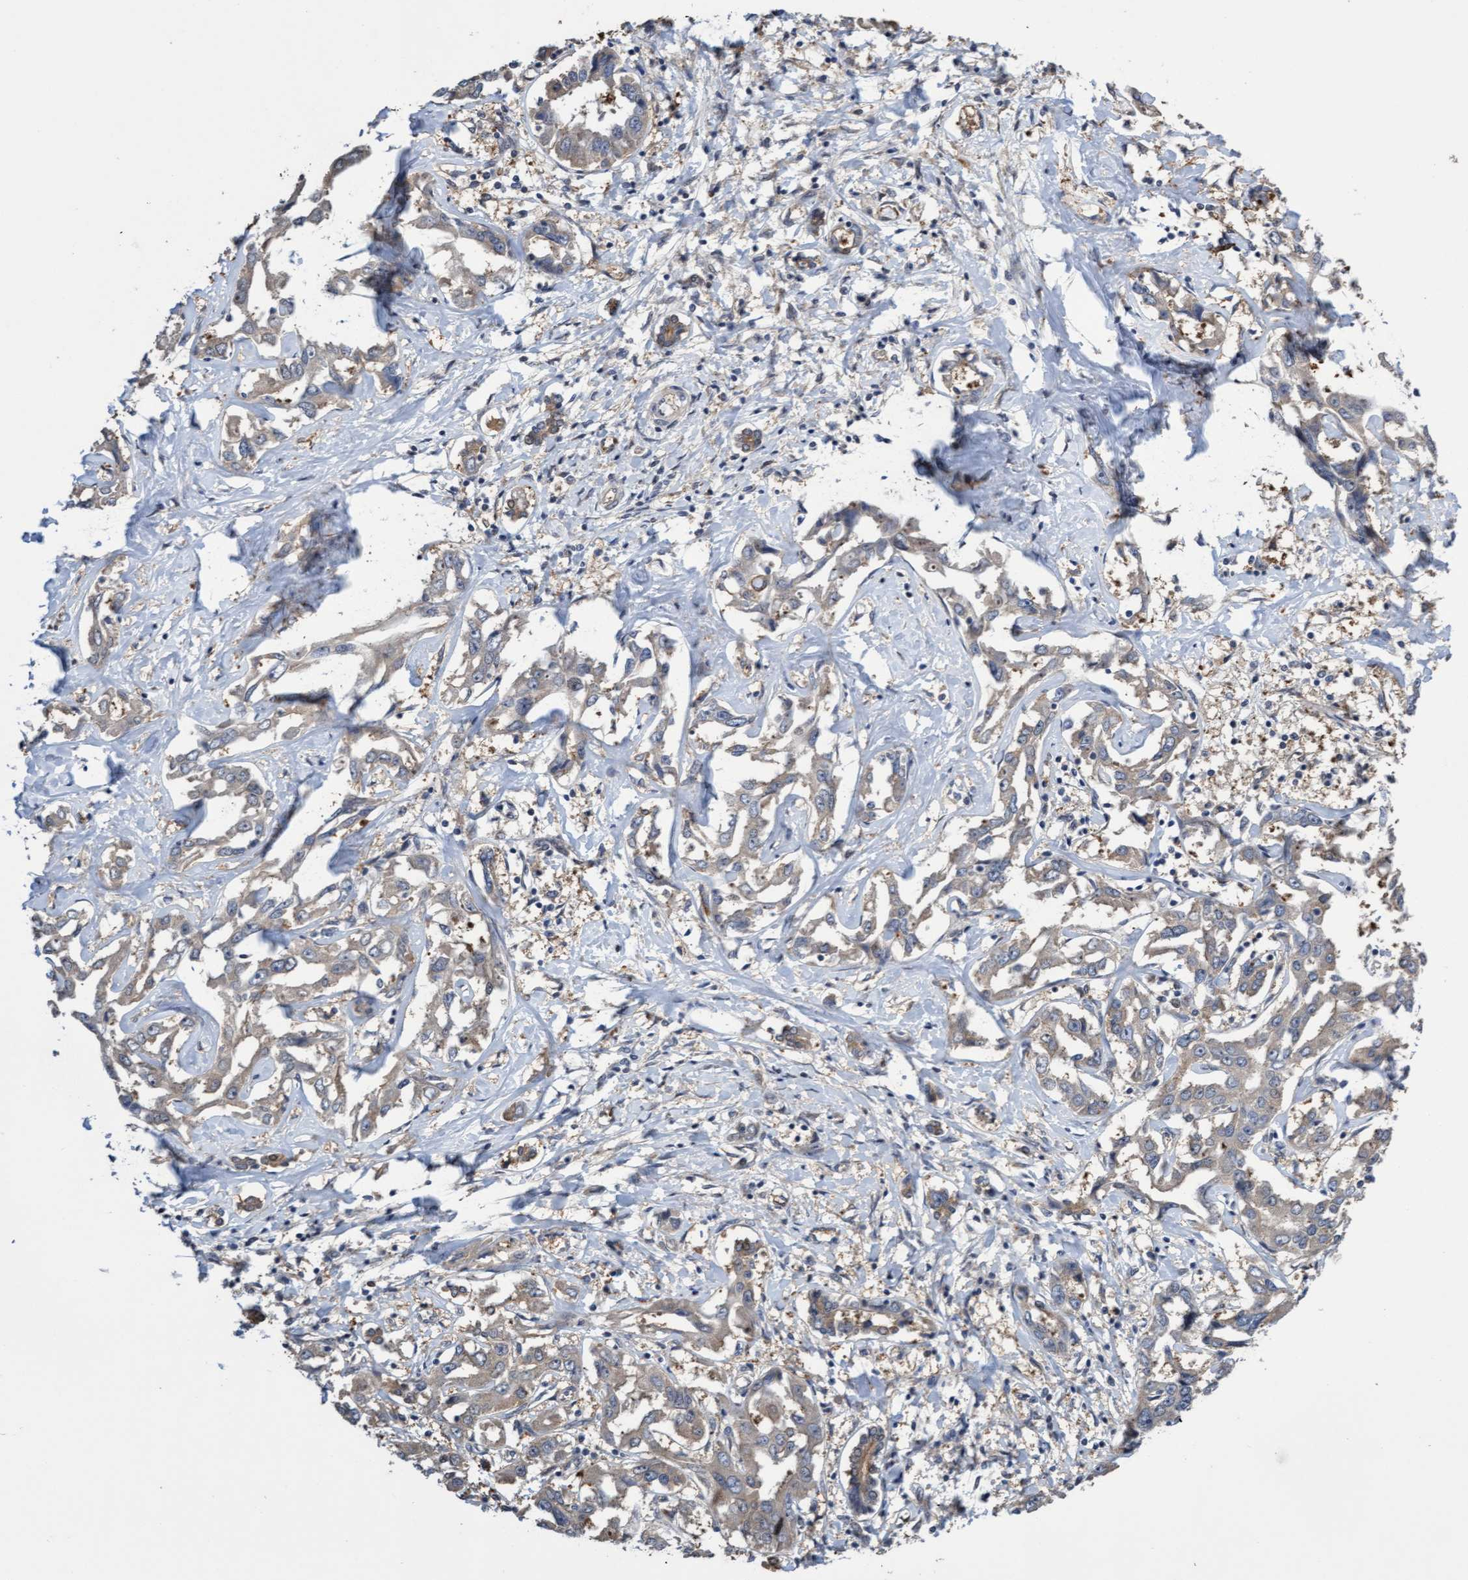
{"staining": {"intensity": "weak", "quantity": "<25%", "location": "cytoplasmic/membranous"}, "tissue": "liver cancer", "cell_type": "Tumor cells", "image_type": "cancer", "snomed": [{"axis": "morphology", "description": "Cholangiocarcinoma"}, {"axis": "topography", "description": "Liver"}], "caption": "DAB immunohistochemical staining of human liver cancer (cholangiocarcinoma) demonstrates no significant positivity in tumor cells.", "gene": "ITFG1", "patient": {"sex": "male", "age": 59}}